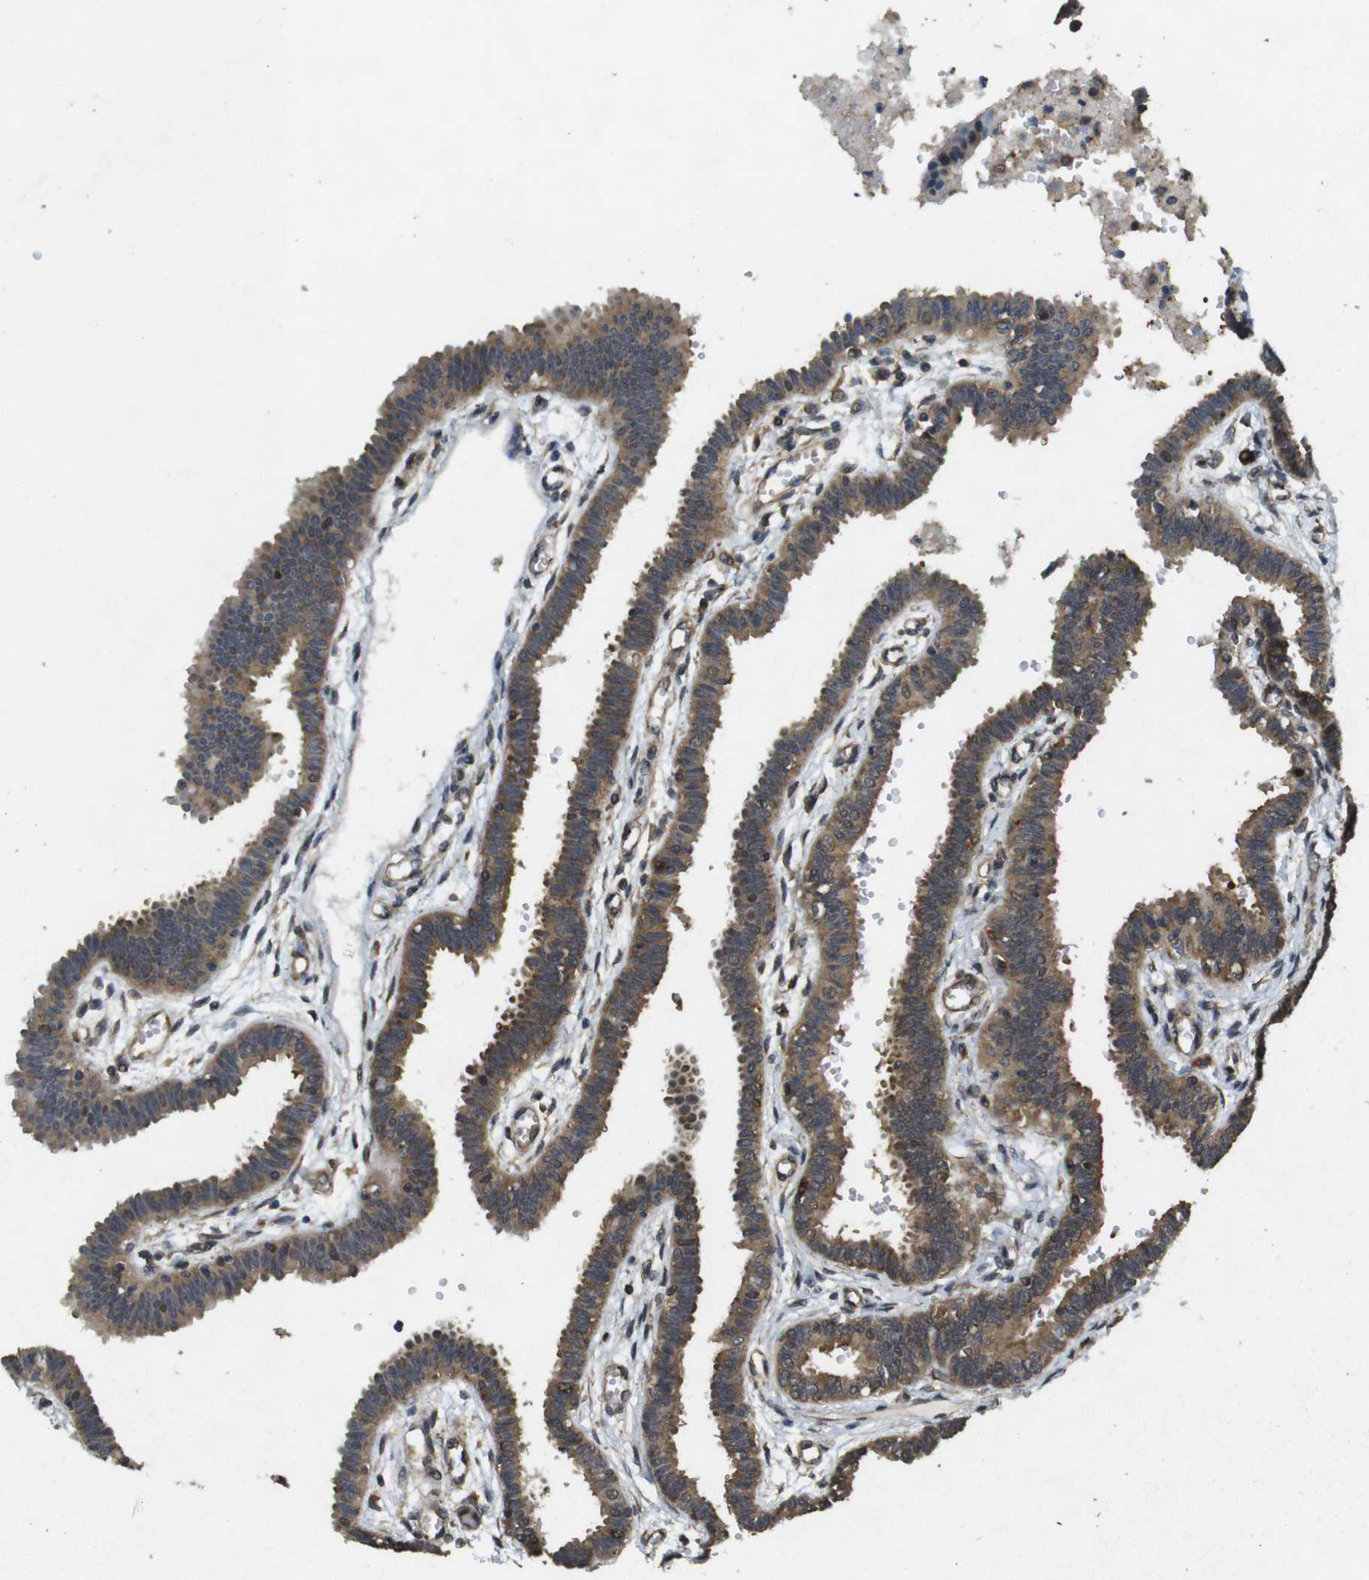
{"staining": {"intensity": "moderate", "quantity": ">75%", "location": "cytoplasmic/membranous"}, "tissue": "fallopian tube", "cell_type": "Glandular cells", "image_type": "normal", "snomed": [{"axis": "morphology", "description": "Normal tissue, NOS"}, {"axis": "topography", "description": "Fallopian tube"}], "caption": "A photomicrograph of fallopian tube stained for a protein exhibits moderate cytoplasmic/membranous brown staining in glandular cells. The staining was performed using DAB (3,3'-diaminobenzidine) to visualize the protein expression in brown, while the nuclei were stained in blue with hematoxylin (Magnification: 20x).", "gene": "BNIP3", "patient": {"sex": "female", "age": 32}}